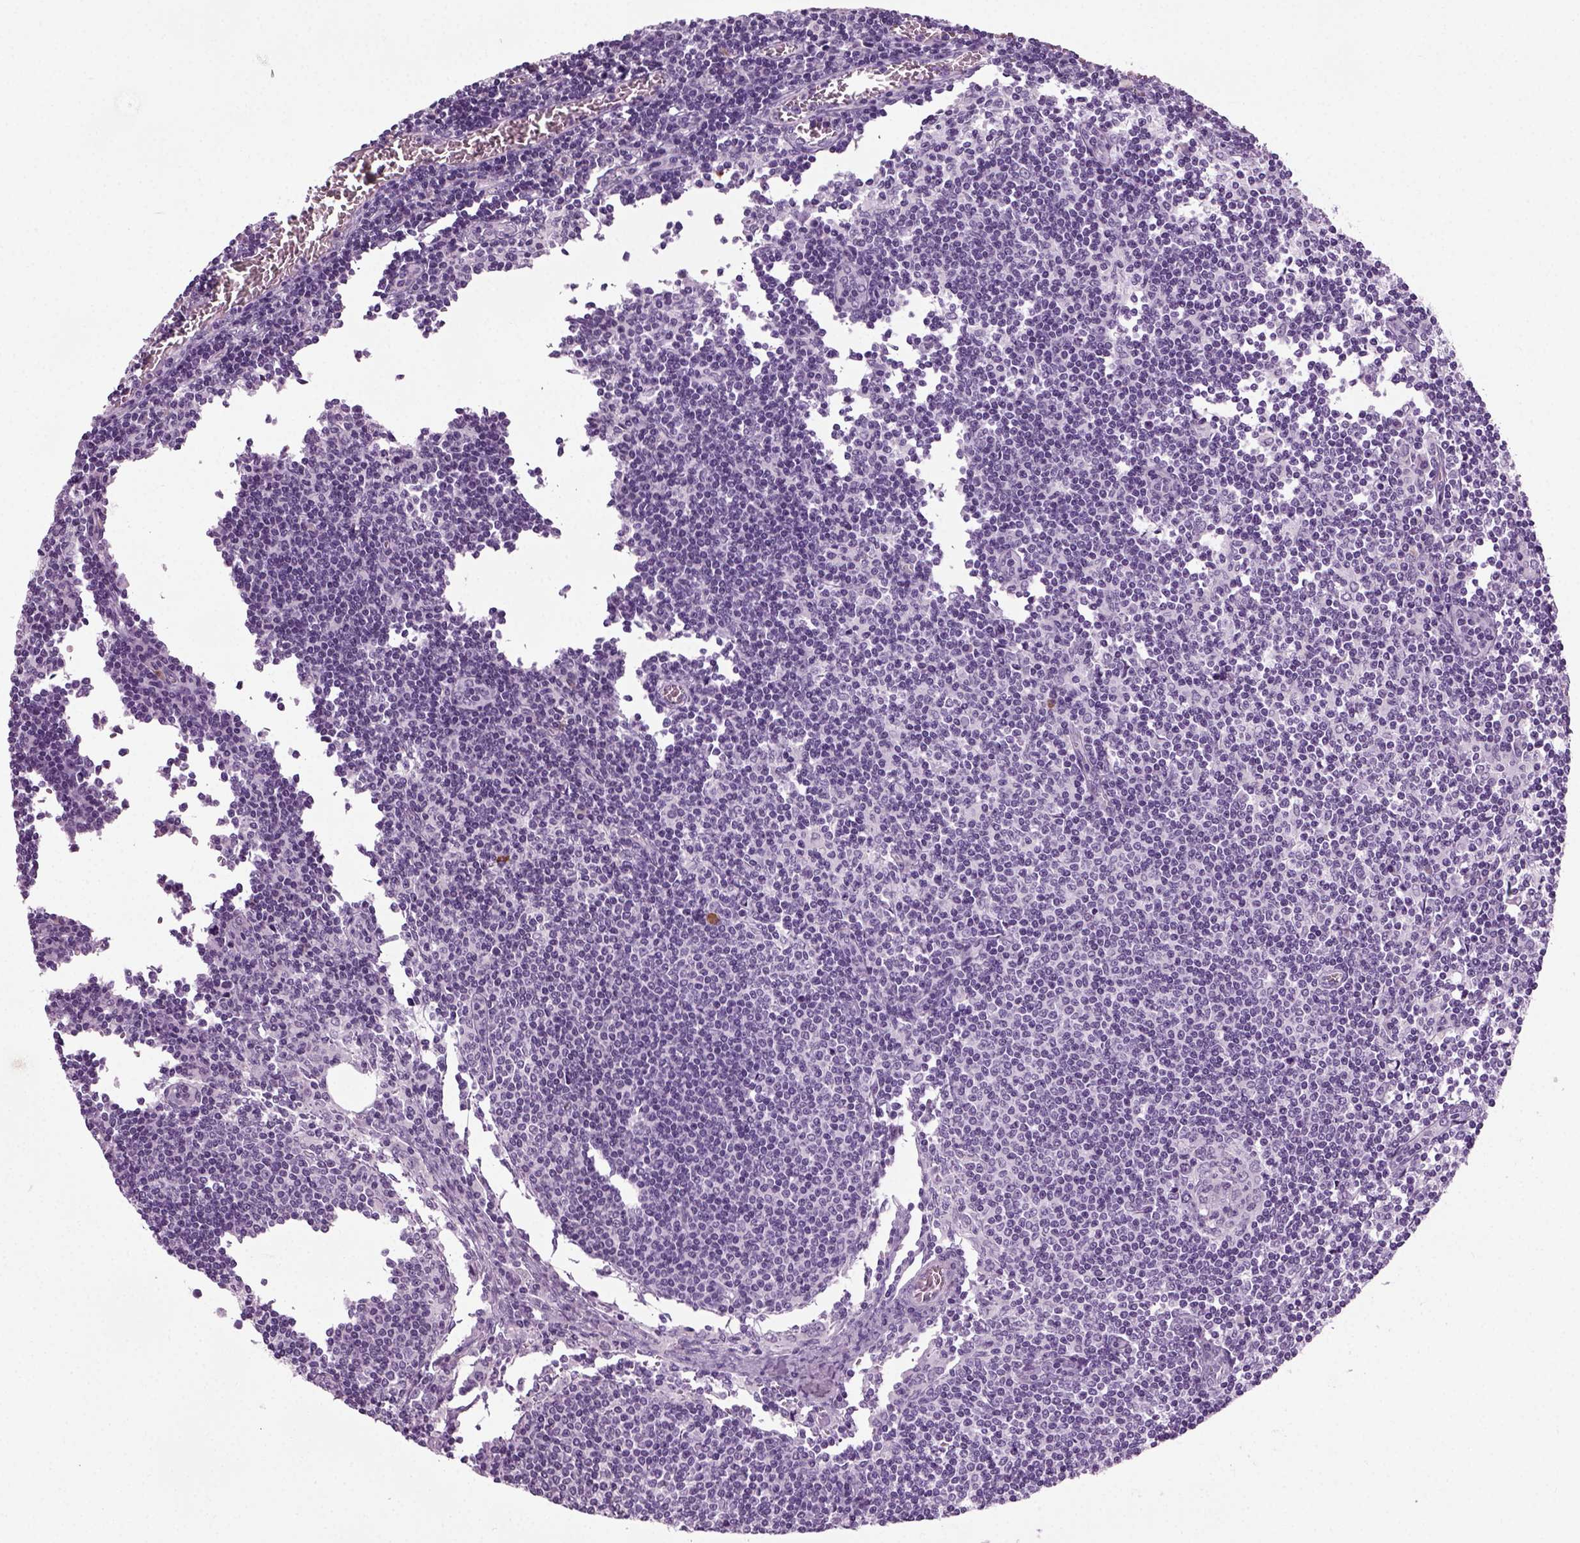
{"staining": {"intensity": "negative", "quantity": "none", "location": "none"}, "tissue": "lymph node", "cell_type": "Germinal center cells", "image_type": "normal", "snomed": [{"axis": "morphology", "description": "Normal tissue, NOS"}, {"axis": "topography", "description": "Lymph node"}], "caption": "Micrograph shows no significant protein expression in germinal center cells of normal lymph node. The staining is performed using DAB (3,3'-diaminobenzidine) brown chromogen with nuclei counter-stained in using hematoxylin.", "gene": "PRLH", "patient": {"sex": "male", "age": 59}}